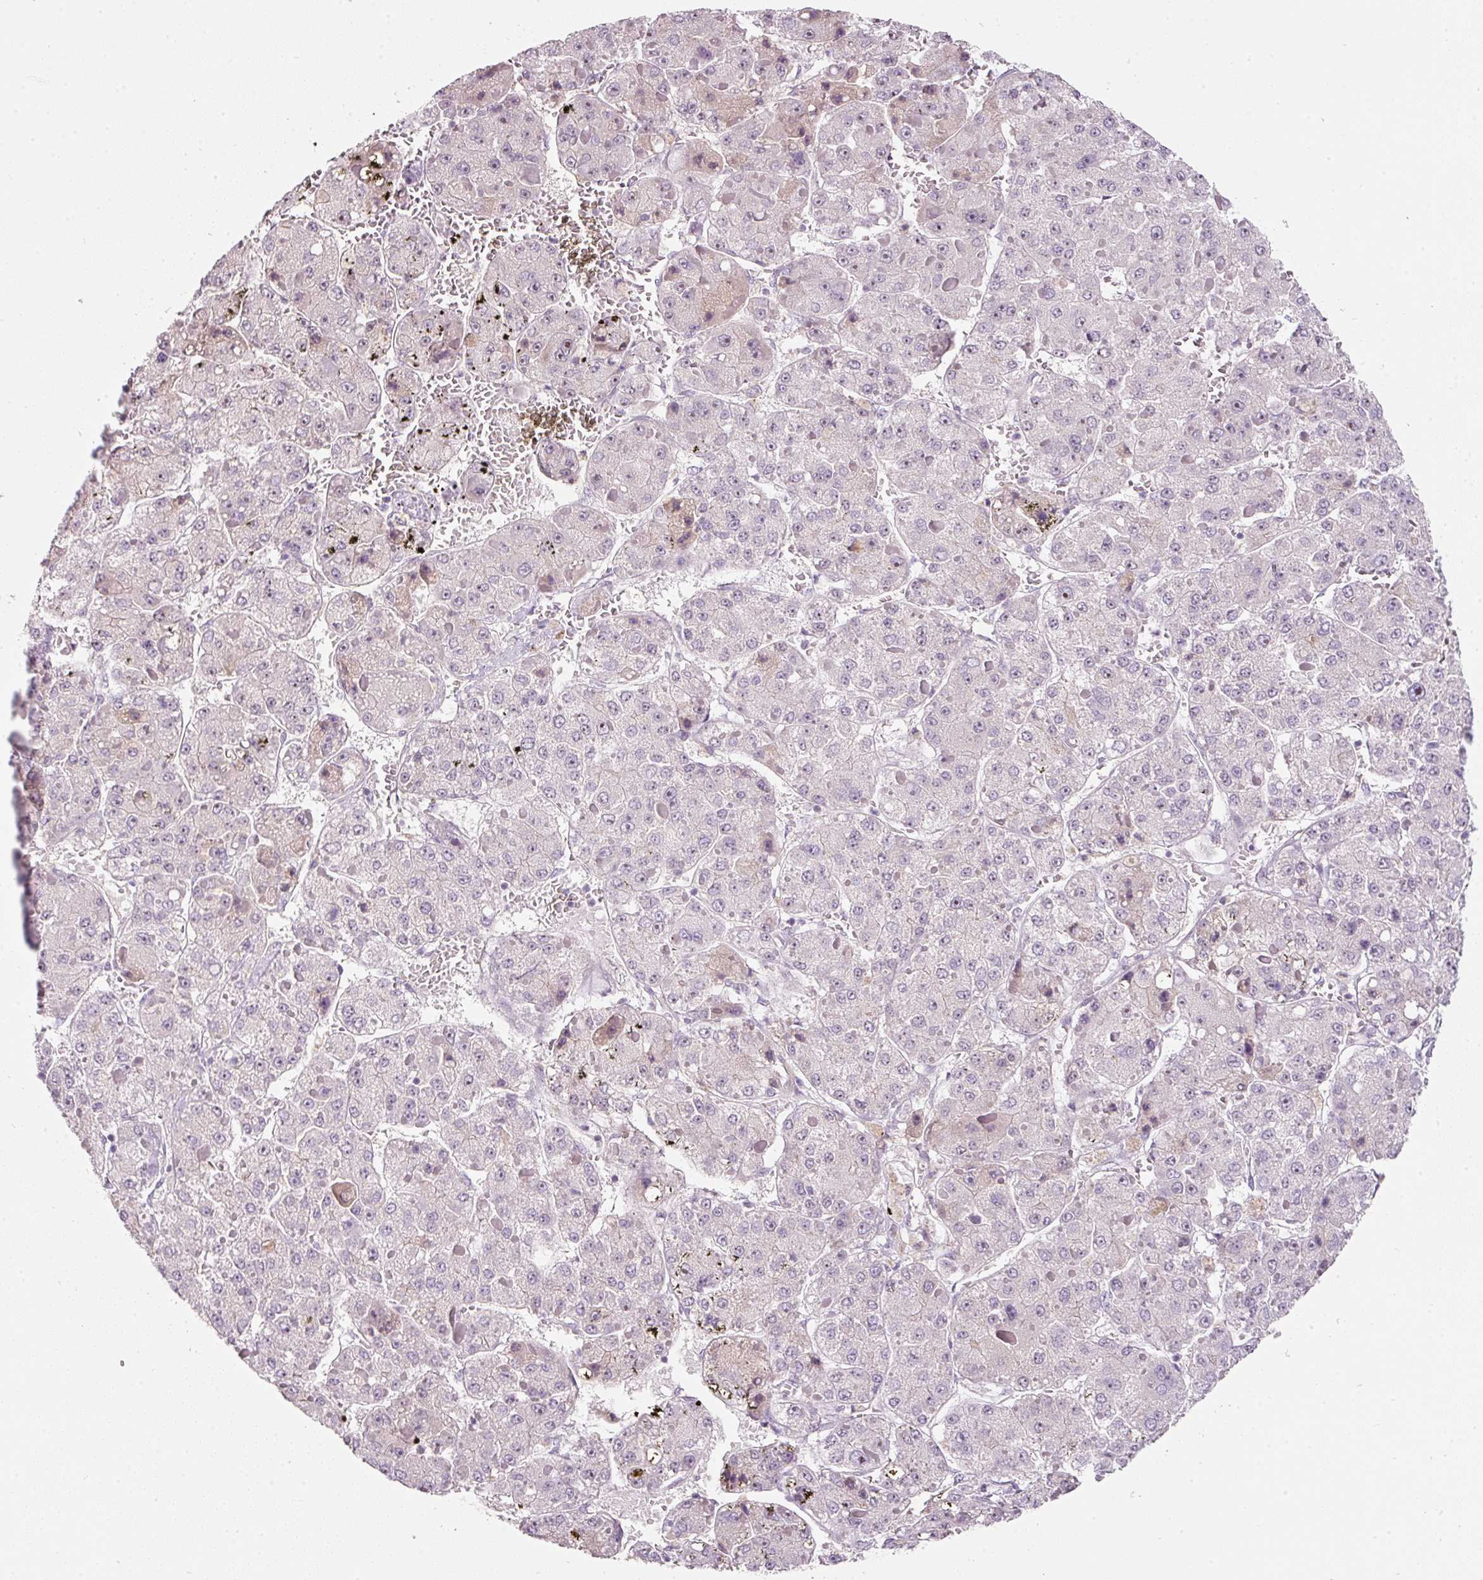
{"staining": {"intensity": "weak", "quantity": "<25%", "location": "nuclear"}, "tissue": "liver cancer", "cell_type": "Tumor cells", "image_type": "cancer", "snomed": [{"axis": "morphology", "description": "Carcinoma, Hepatocellular, NOS"}, {"axis": "topography", "description": "Liver"}], "caption": "The micrograph reveals no staining of tumor cells in hepatocellular carcinoma (liver).", "gene": "TMEM37", "patient": {"sex": "female", "age": 73}}